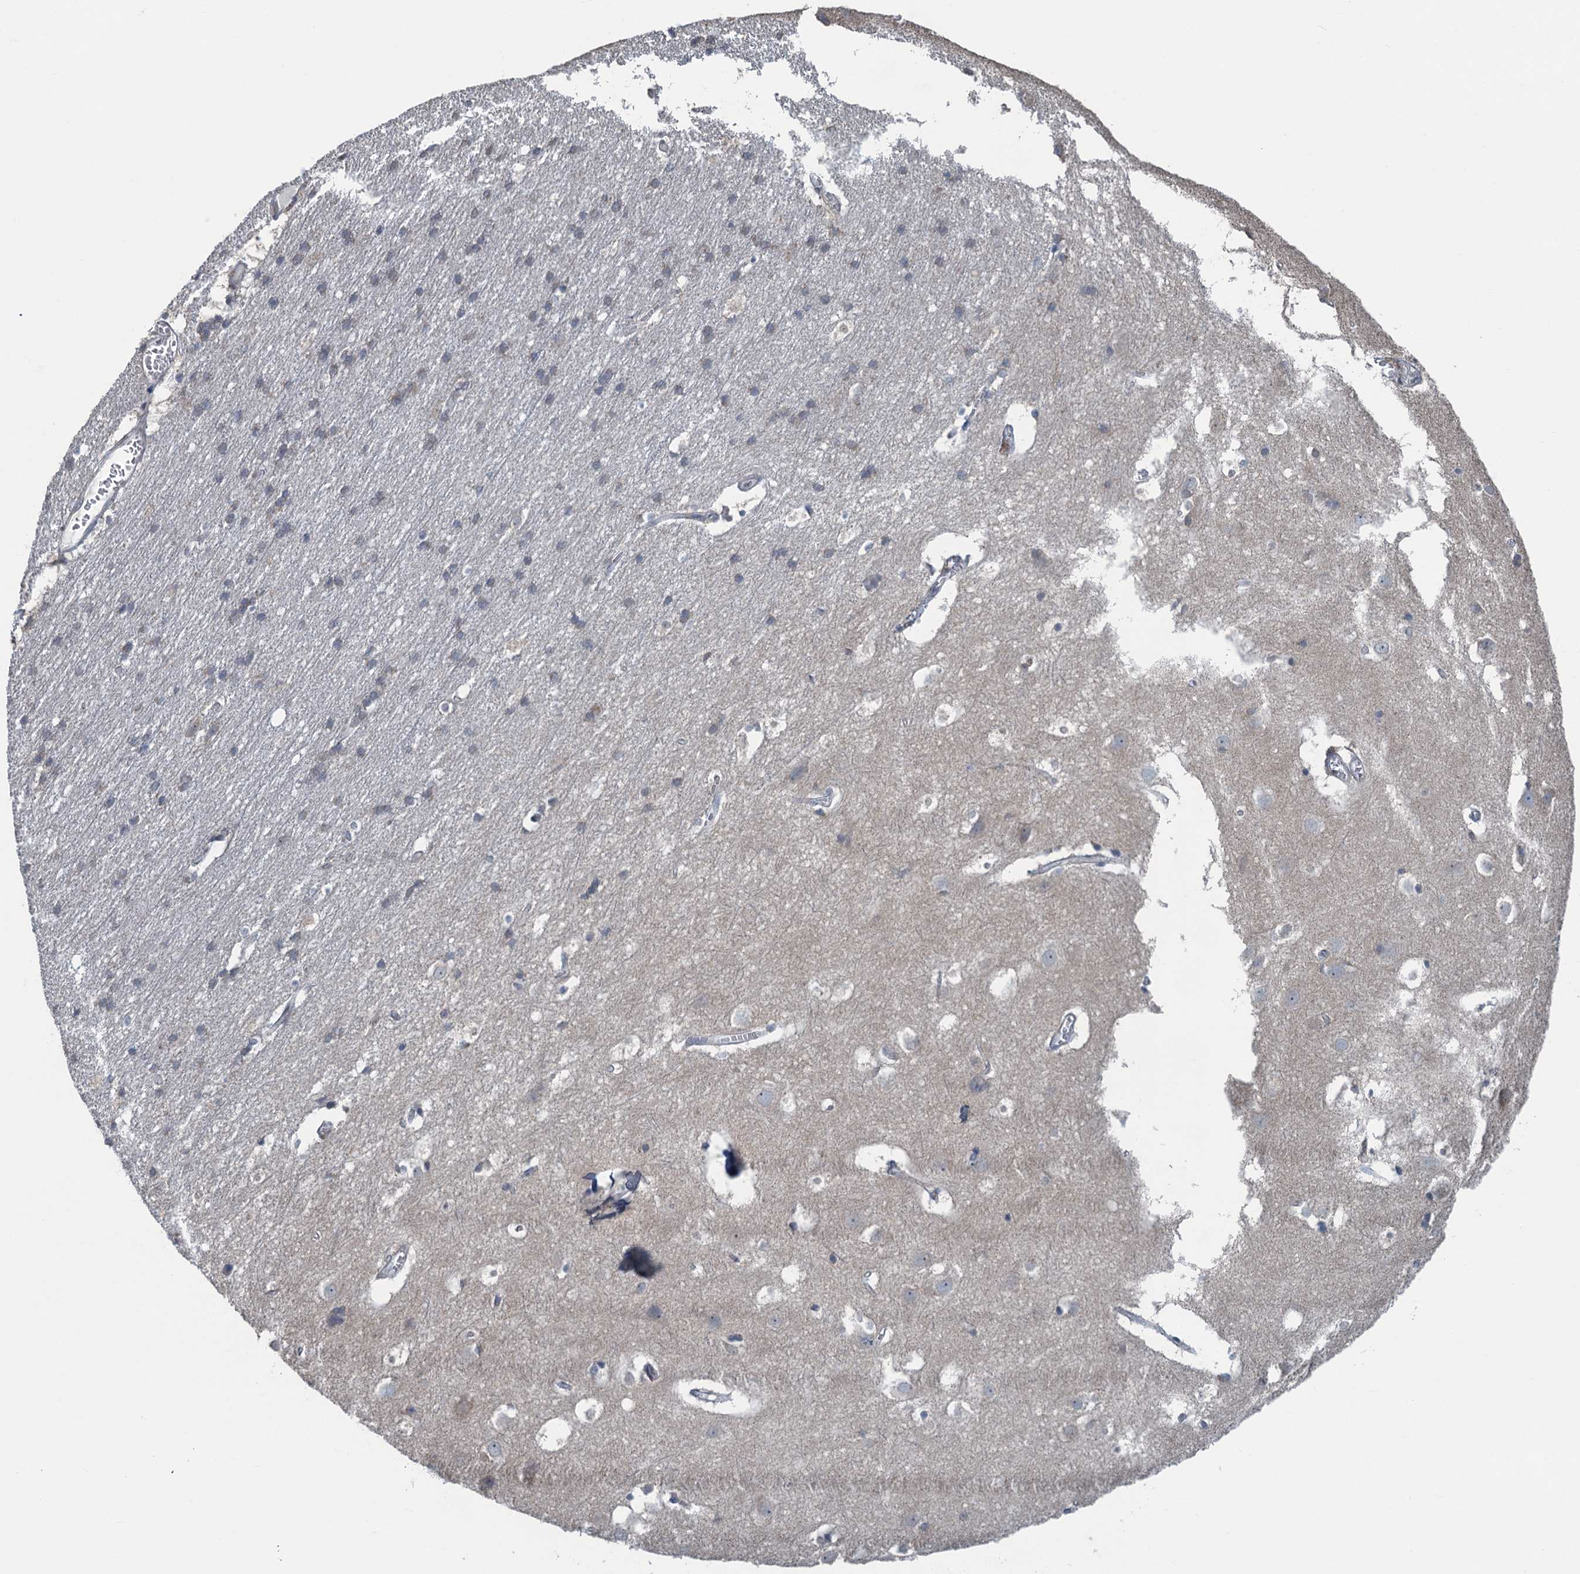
{"staining": {"intensity": "negative", "quantity": "none", "location": "none"}, "tissue": "cerebral cortex", "cell_type": "Endothelial cells", "image_type": "normal", "snomed": [{"axis": "morphology", "description": "Normal tissue, NOS"}, {"axis": "topography", "description": "Cerebral cortex"}], "caption": "IHC image of unremarkable cerebral cortex stained for a protein (brown), which demonstrates no staining in endothelial cells.", "gene": "TEX35", "patient": {"sex": "male", "age": 54}}